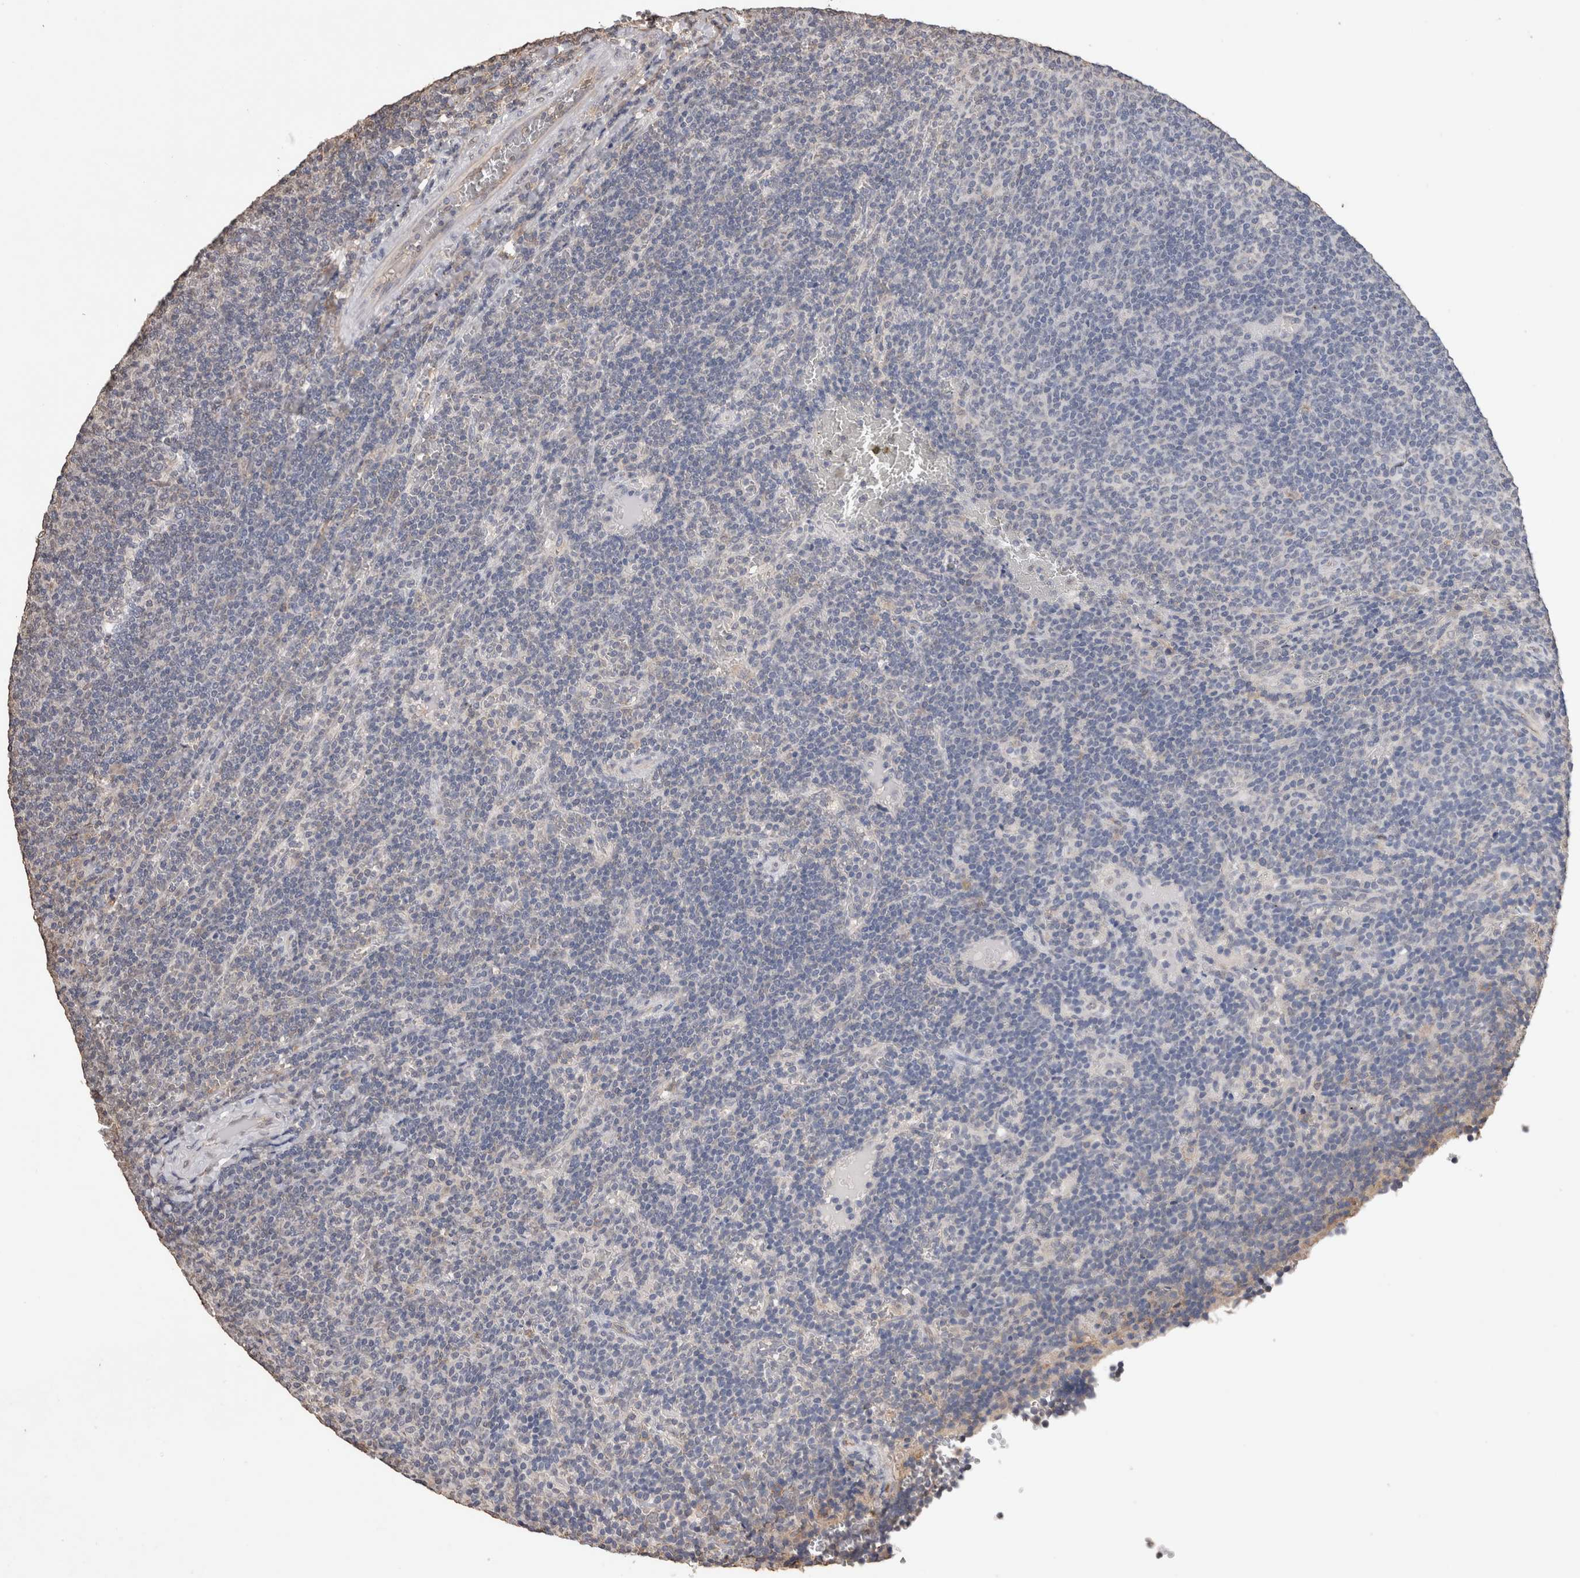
{"staining": {"intensity": "negative", "quantity": "none", "location": "none"}, "tissue": "lymphoma", "cell_type": "Tumor cells", "image_type": "cancer", "snomed": [{"axis": "morphology", "description": "Malignant lymphoma, non-Hodgkin's type, Low grade"}, {"axis": "topography", "description": "Spleen"}], "caption": "This is an IHC photomicrograph of human lymphoma. There is no staining in tumor cells.", "gene": "S100A10", "patient": {"sex": "female", "age": 50}}